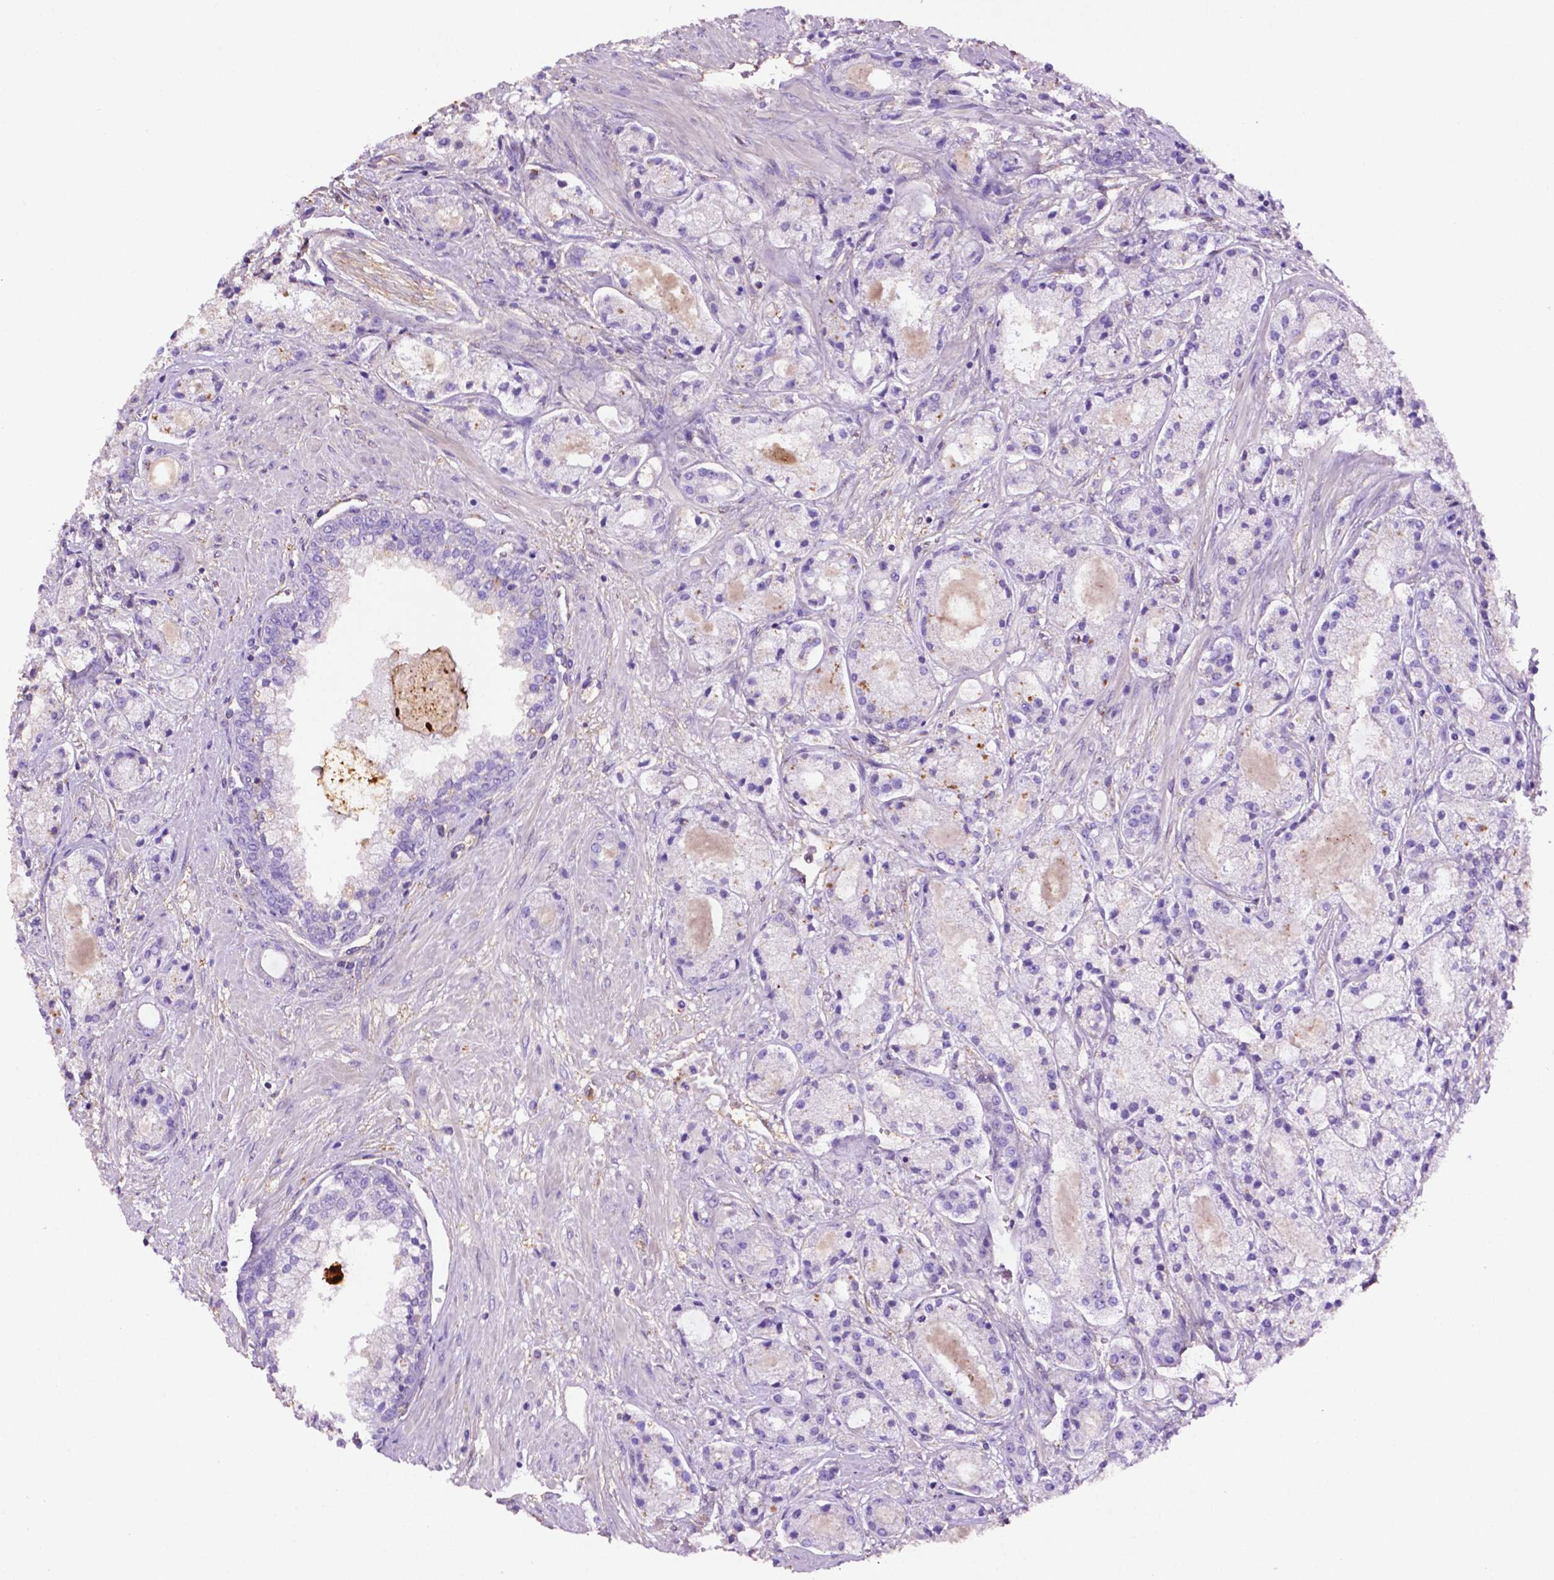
{"staining": {"intensity": "negative", "quantity": "none", "location": "none"}, "tissue": "prostate cancer", "cell_type": "Tumor cells", "image_type": "cancer", "snomed": [{"axis": "morphology", "description": "Adenocarcinoma, High grade"}, {"axis": "topography", "description": "Prostate"}], "caption": "Immunohistochemical staining of prostate high-grade adenocarcinoma exhibits no significant staining in tumor cells.", "gene": "GDPD5", "patient": {"sex": "male", "age": 67}}